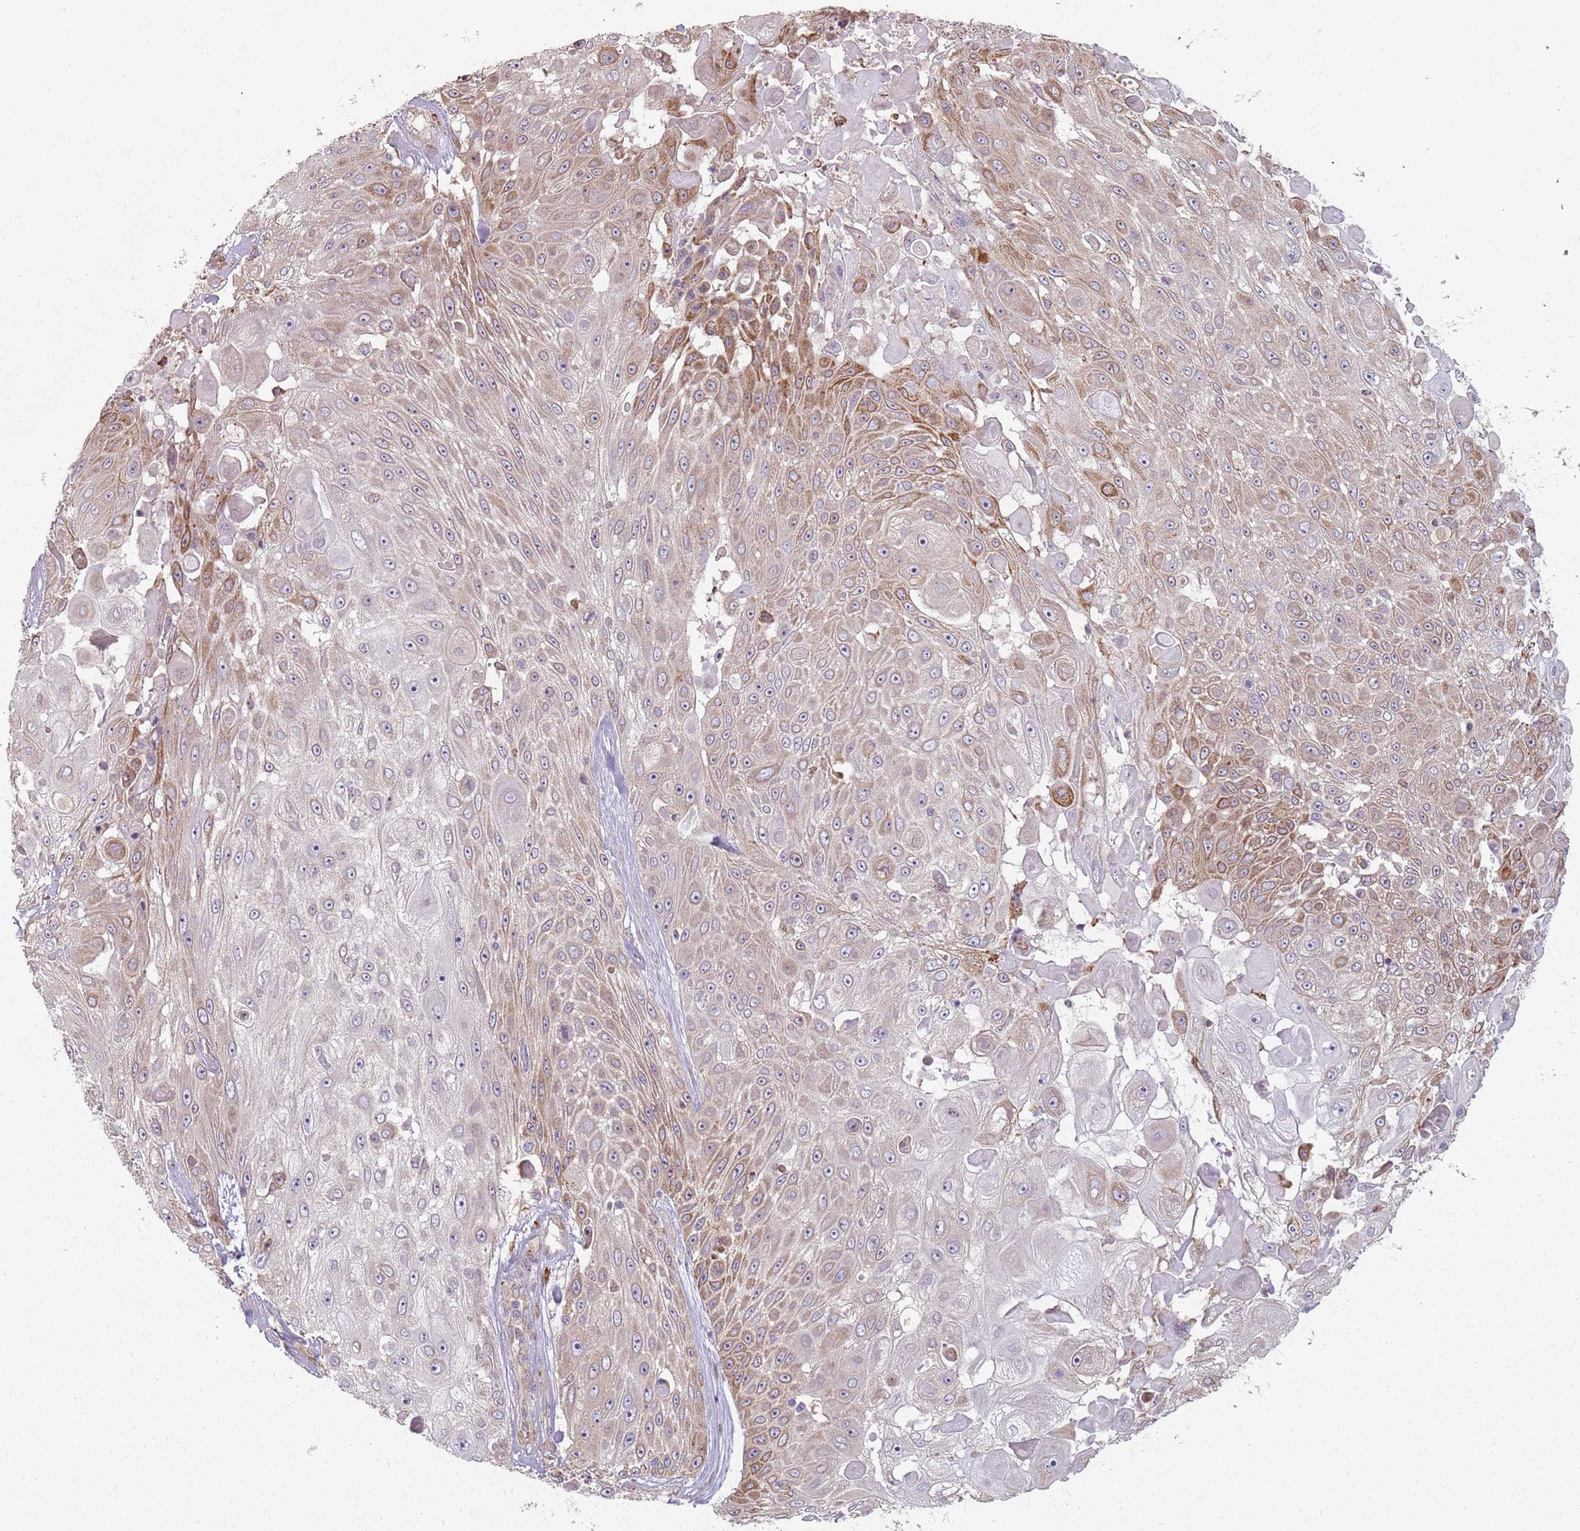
{"staining": {"intensity": "moderate", "quantity": "25%-75%", "location": "cytoplasmic/membranous"}, "tissue": "skin cancer", "cell_type": "Tumor cells", "image_type": "cancer", "snomed": [{"axis": "morphology", "description": "Squamous cell carcinoma, NOS"}, {"axis": "topography", "description": "Skin"}], "caption": "The photomicrograph exhibits a brown stain indicating the presence of a protein in the cytoplasmic/membranous of tumor cells in skin squamous cell carcinoma.", "gene": "SPATA2", "patient": {"sex": "female", "age": 86}}